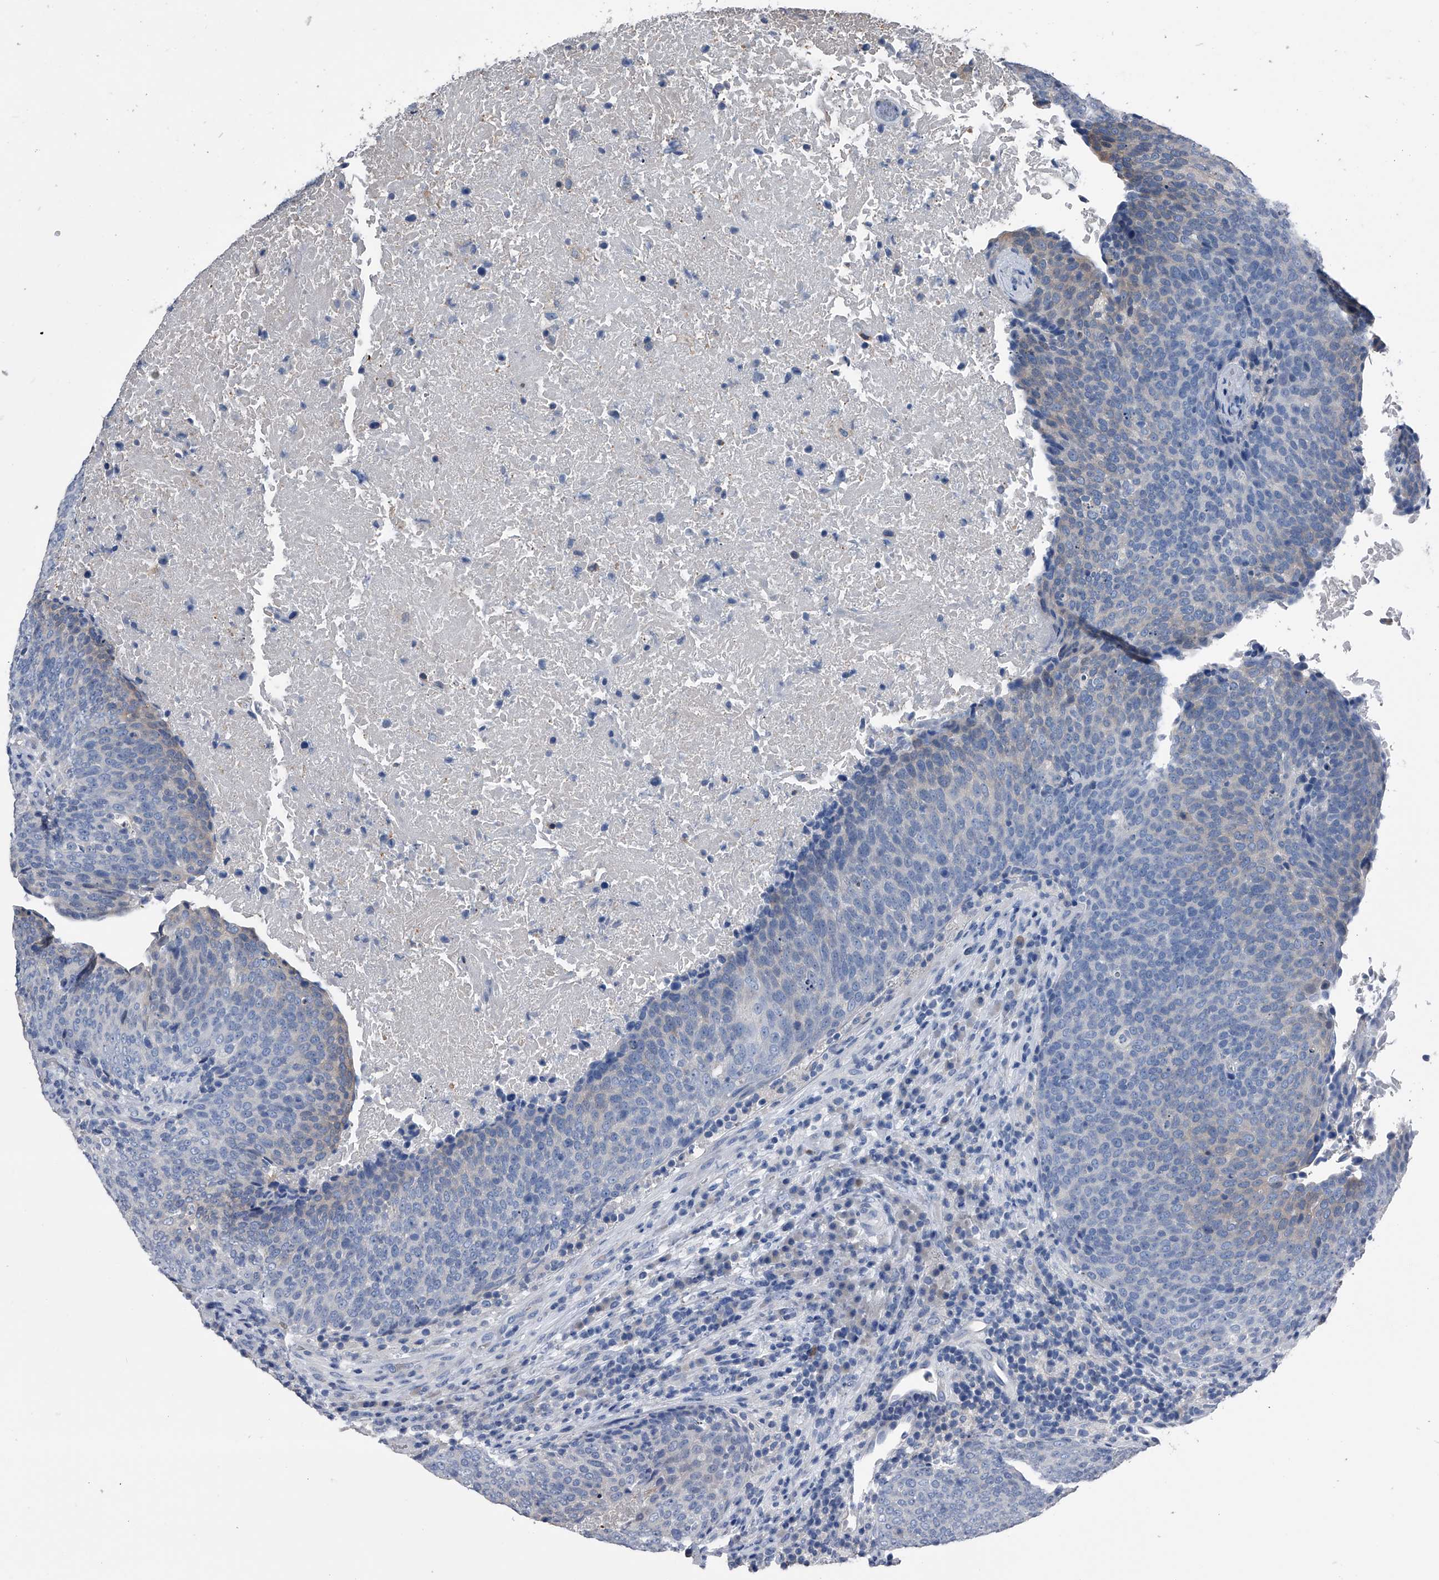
{"staining": {"intensity": "weak", "quantity": "<25%", "location": "cytoplasmic/membranous"}, "tissue": "head and neck cancer", "cell_type": "Tumor cells", "image_type": "cancer", "snomed": [{"axis": "morphology", "description": "Squamous cell carcinoma, NOS"}, {"axis": "morphology", "description": "Squamous cell carcinoma, metastatic, NOS"}, {"axis": "topography", "description": "Lymph node"}, {"axis": "topography", "description": "Head-Neck"}], "caption": "There is no significant positivity in tumor cells of head and neck cancer.", "gene": "KIF13A", "patient": {"sex": "male", "age": 62}}